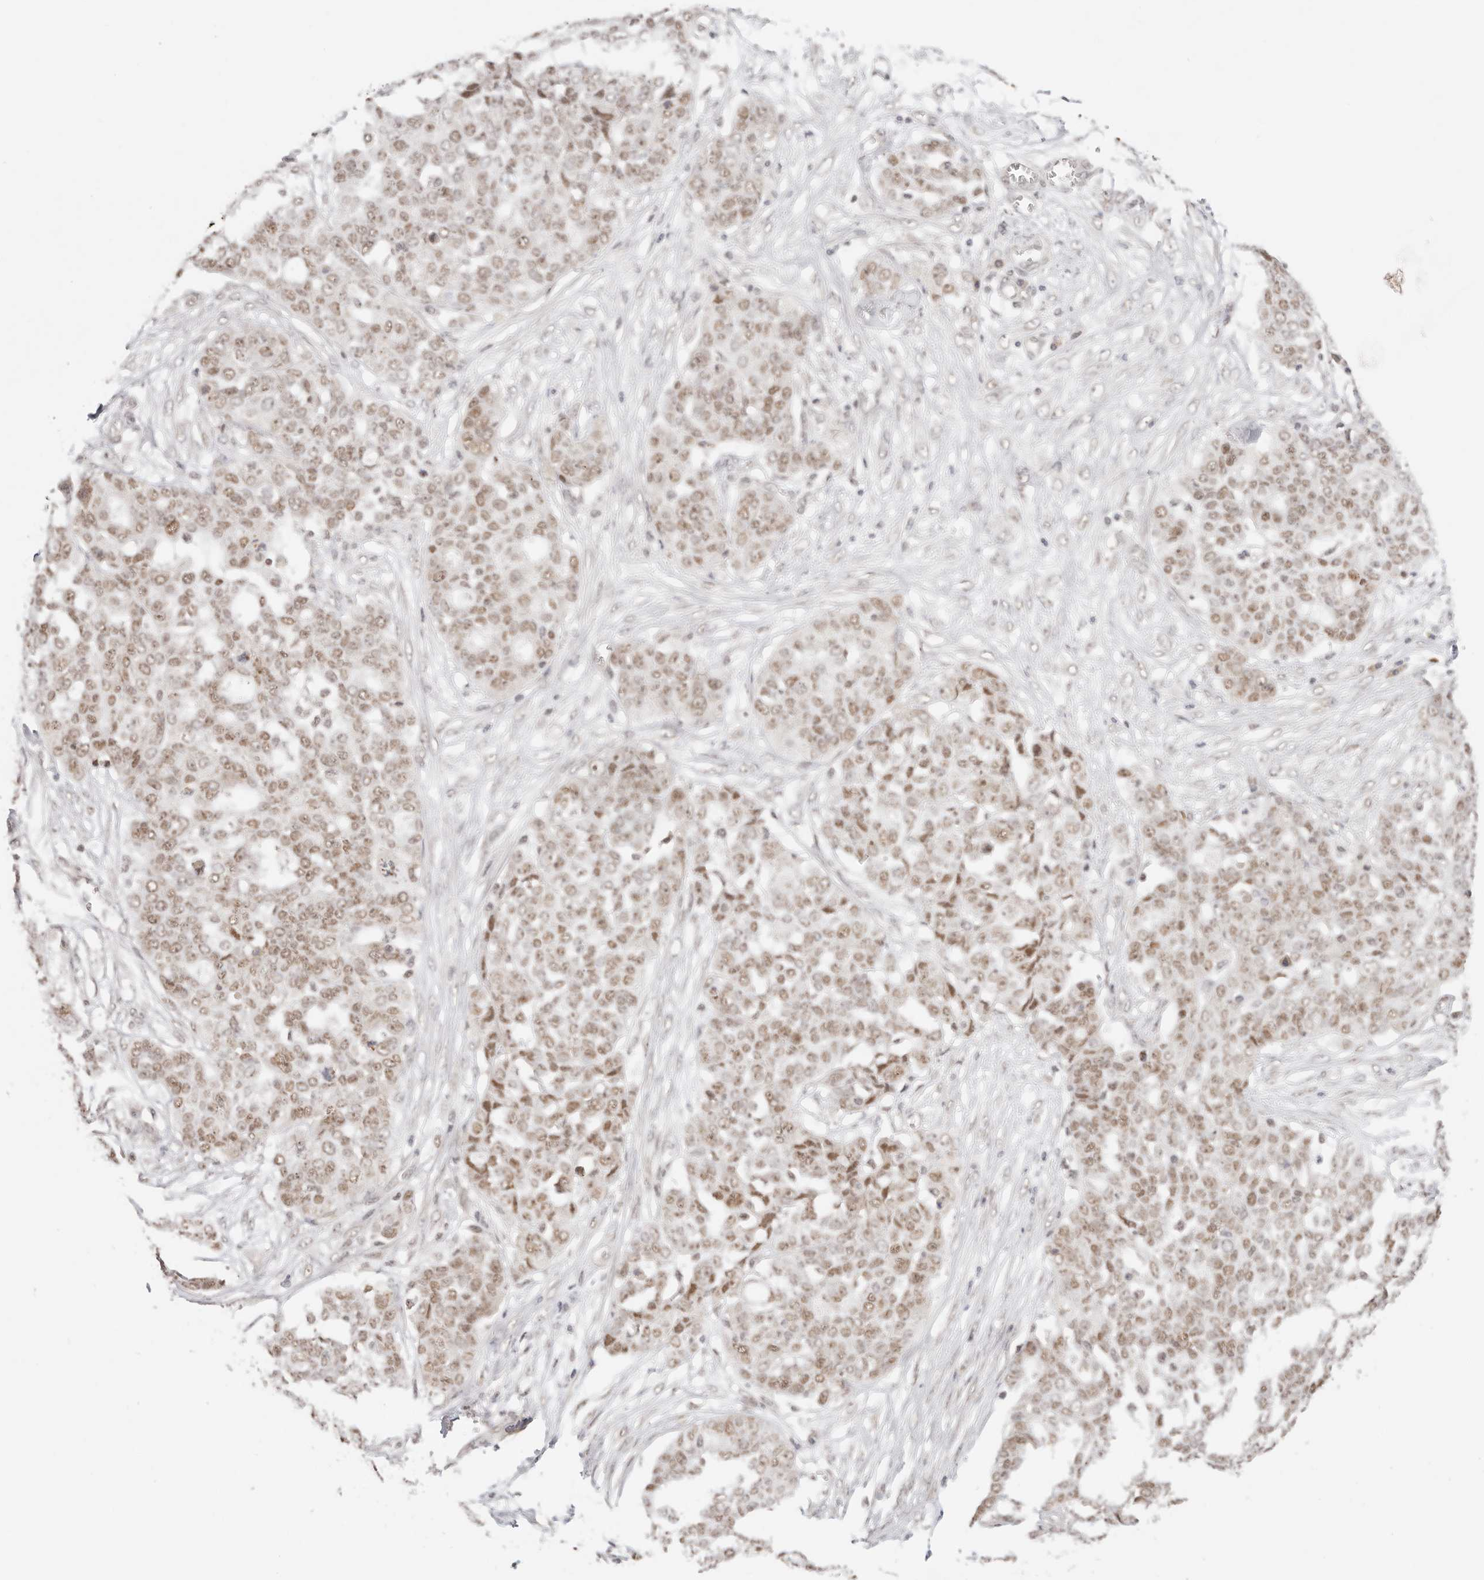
{"staining": {"intensity": "moderate", "quantity": ">75%", "location": "nuclear"}, "tissue": "ovarian cancer", "cell_type": "Tumor cells", "image_type": "cancer", "snomed": [{"axis": "morphology", "description": "Cystadenocarcinoma, serous, NOS"}, {"axis": "topography", "description": "Soft tissue"}, {"axis": "topography", "description": "Ovary"}], "caption": "Protein analysis of ovarian serous cystadenocarcinoma tissue shows moderate nuclear expression in approximately >75% of tumor cells.", "gene": "RFC3", "patient": {"sex": "female", "age": 57}}